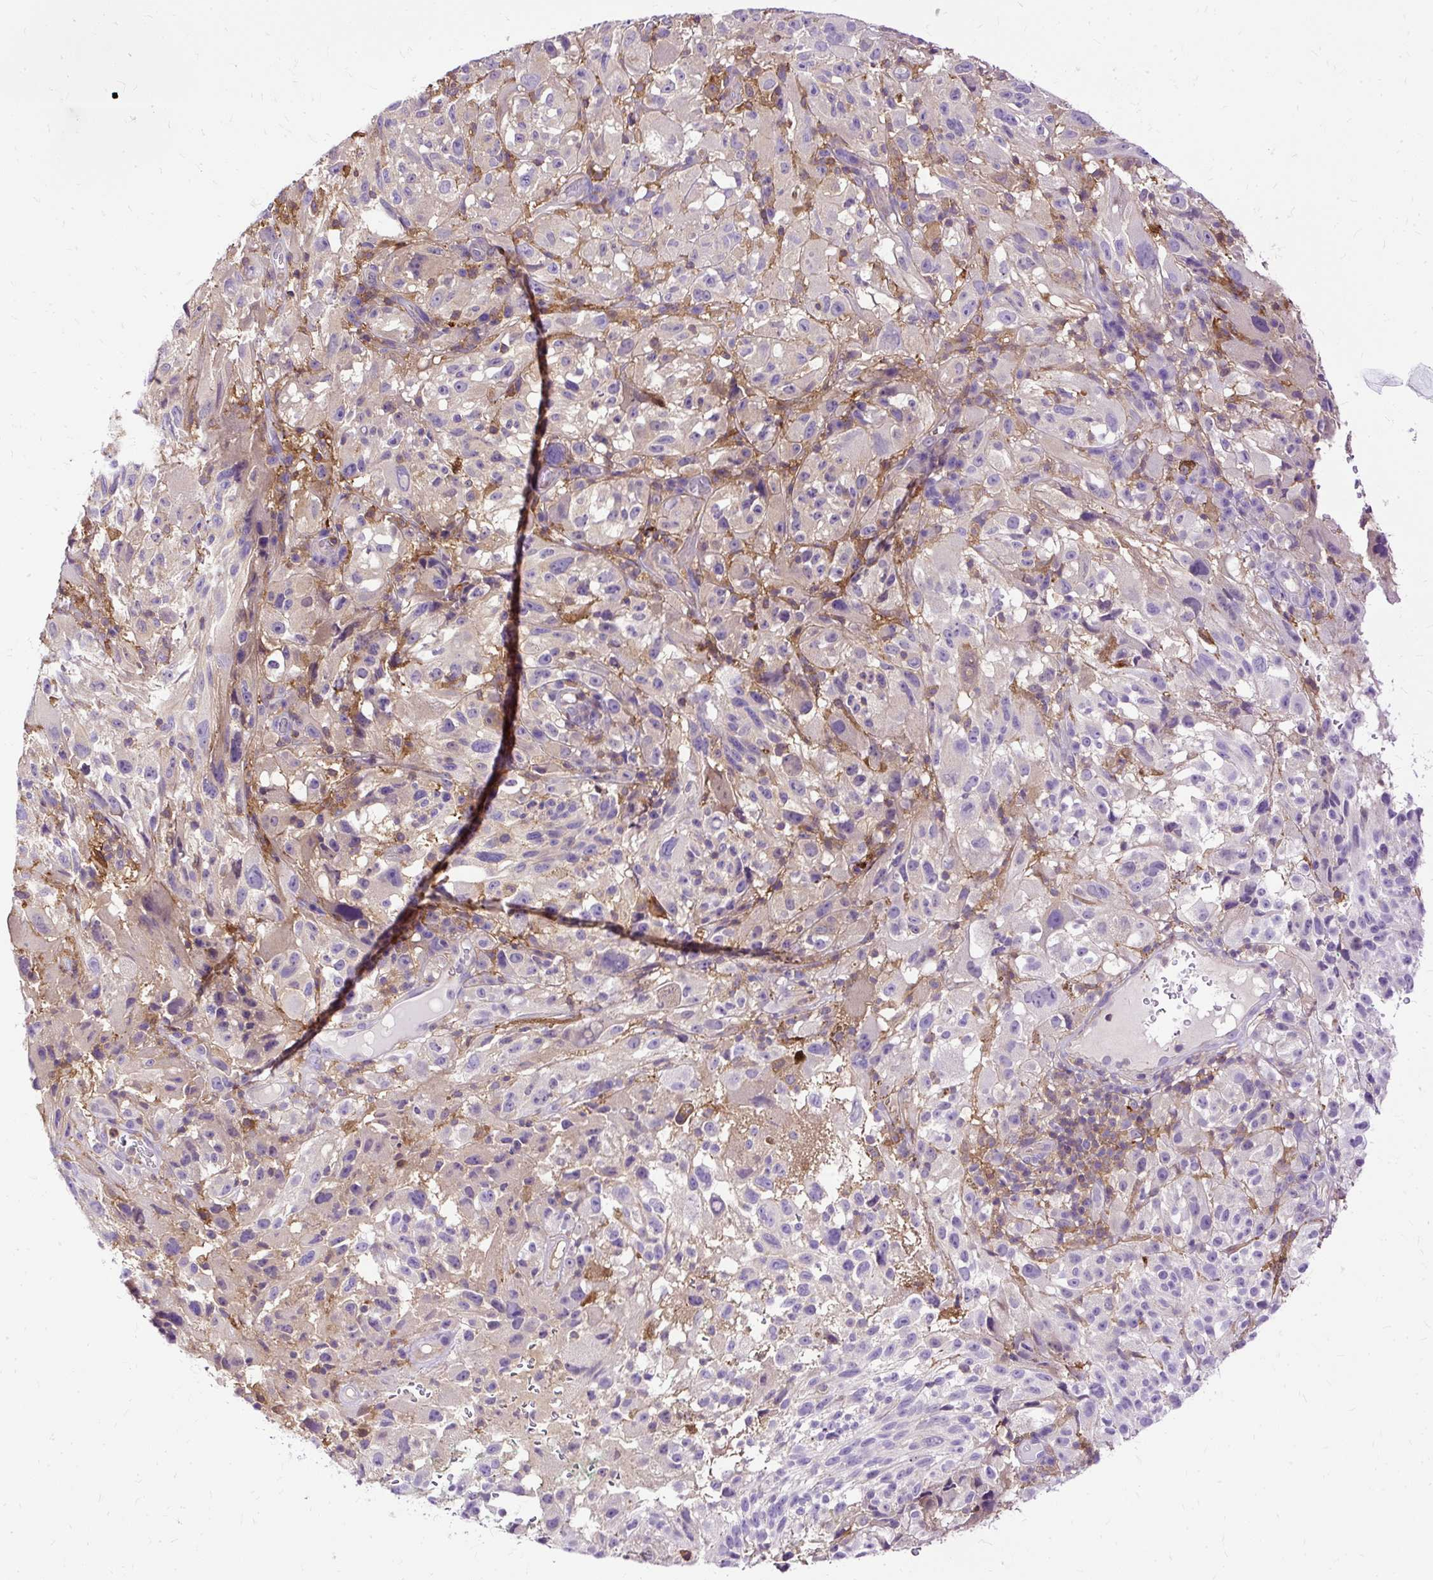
{"staining": {"intensity": "negative", "quantity": "none", "location": "none"}, "tissue": "melanoma", "cell_type": "Tumor cells", "image_type": "cancer", "snomed": [{"axis": "morphology", "description": "Malignant melanoma, NOS"}, {"axis": "topography", "description": "Skin"}], "caption": "This image is of melanoma stained with immunohistochemistry to label a protein in brown with the nuclei are counter-stained blue. There is no positivity in tumor cells.", "gene": "TWF2", "patient": {"sex": "female", "age": 71}}